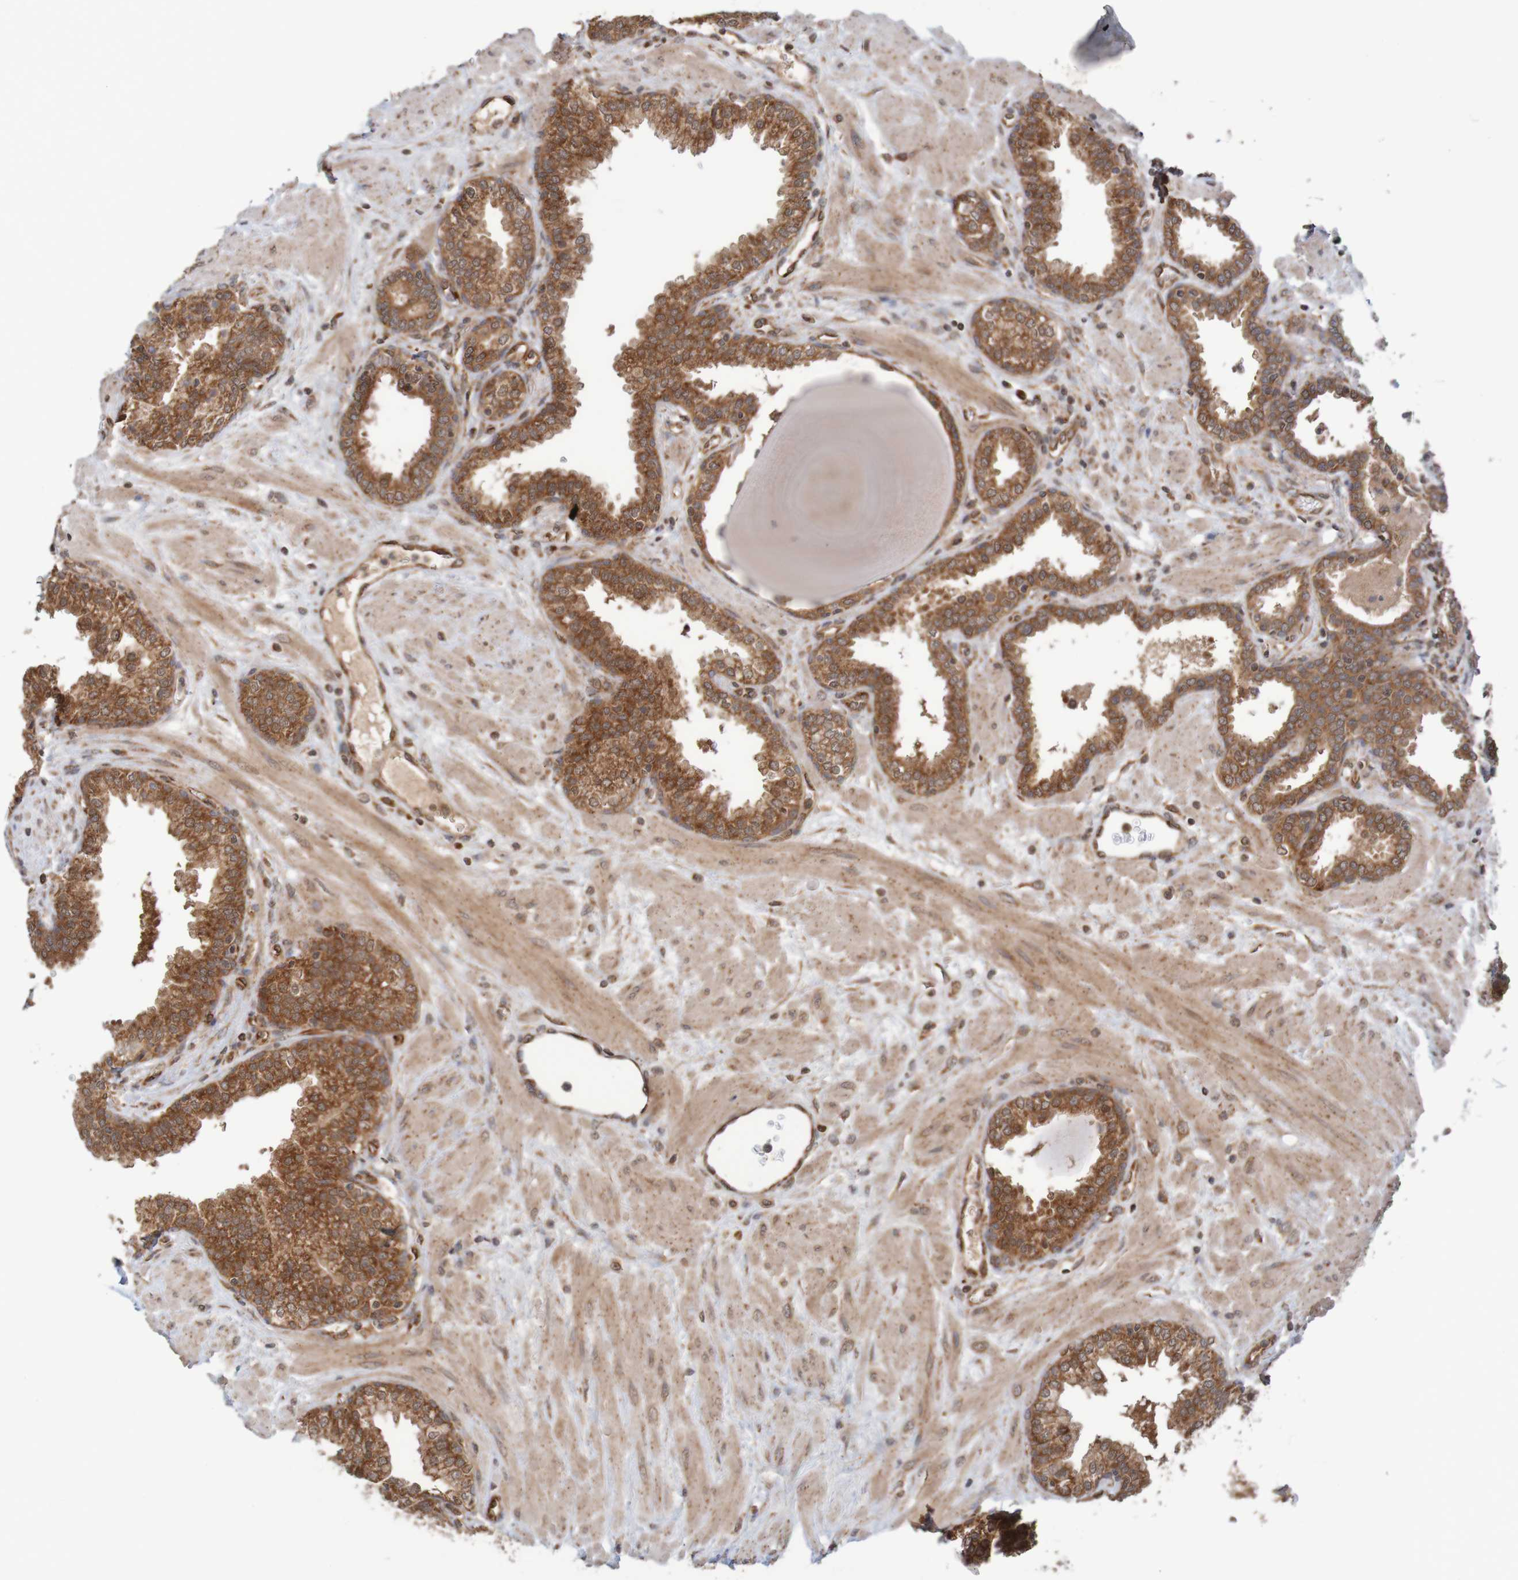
{"staining": {"intensity": "moderate", "quantity": ">75%", "location": "cytoplasmic/membranous"}, "tissue": "prostate", "cell_type": "Glandular cells", "image_type": "normal", "snomed": [{"axis": "morphology", "description": "Normal tissue, NOS"}, {"axis": "topography", "description": "Prostate"}], "caption": "A medium amount of moderate cytoplasmic/membranous staining is present in about >75% of glandular cells in benign prostate. The staining is performed using DAB brown chromogen to label protein expression. The nuclei are counter-stained blue using hematoxylin.", "gene": "MRPL52", "patient": {"sex": "male", "age": 51}}